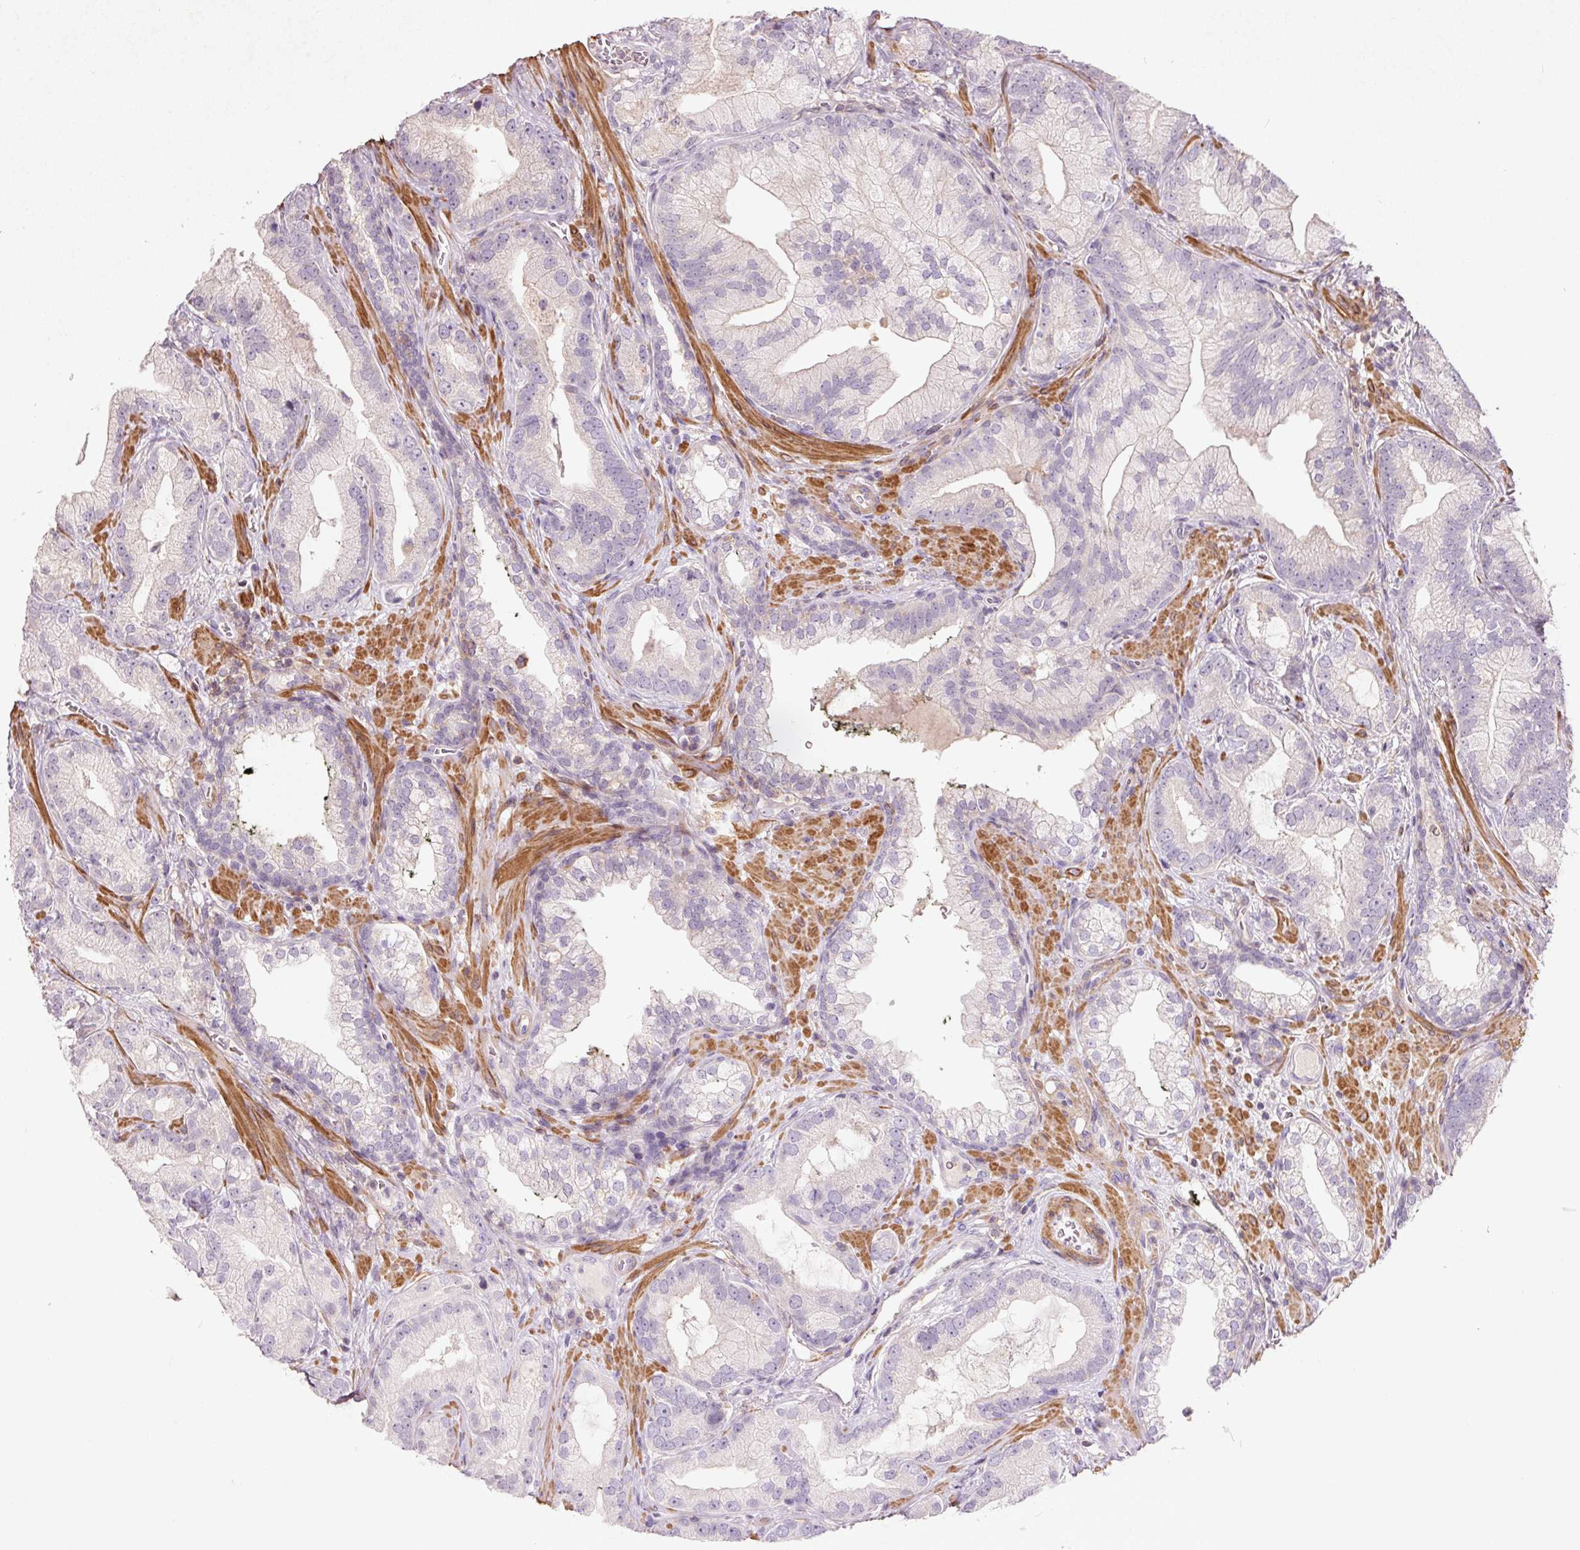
{"staining": {"intensity": "negative", "quantity": "none", "location": "none"}, "tissue": "prostate cancer", "cell_type": "Tumor cells", "image_type": "cancer", "snomed": [{"axis": "morphology", "description": "Adenocarcinoma, Low grade"}, {"axis": "topography", "description": "Prostate"}], "caption": "This photomicrograph is of prostate adenocarcinoma (low-grade) stained with IHC to label a protein in brown with the nuclei are counter-stained blue. There is no staining in tumor cells. Nuclei are stained in blue.", "gene": "KCNK15", "patient": {"sex": "male", "age": 62}}